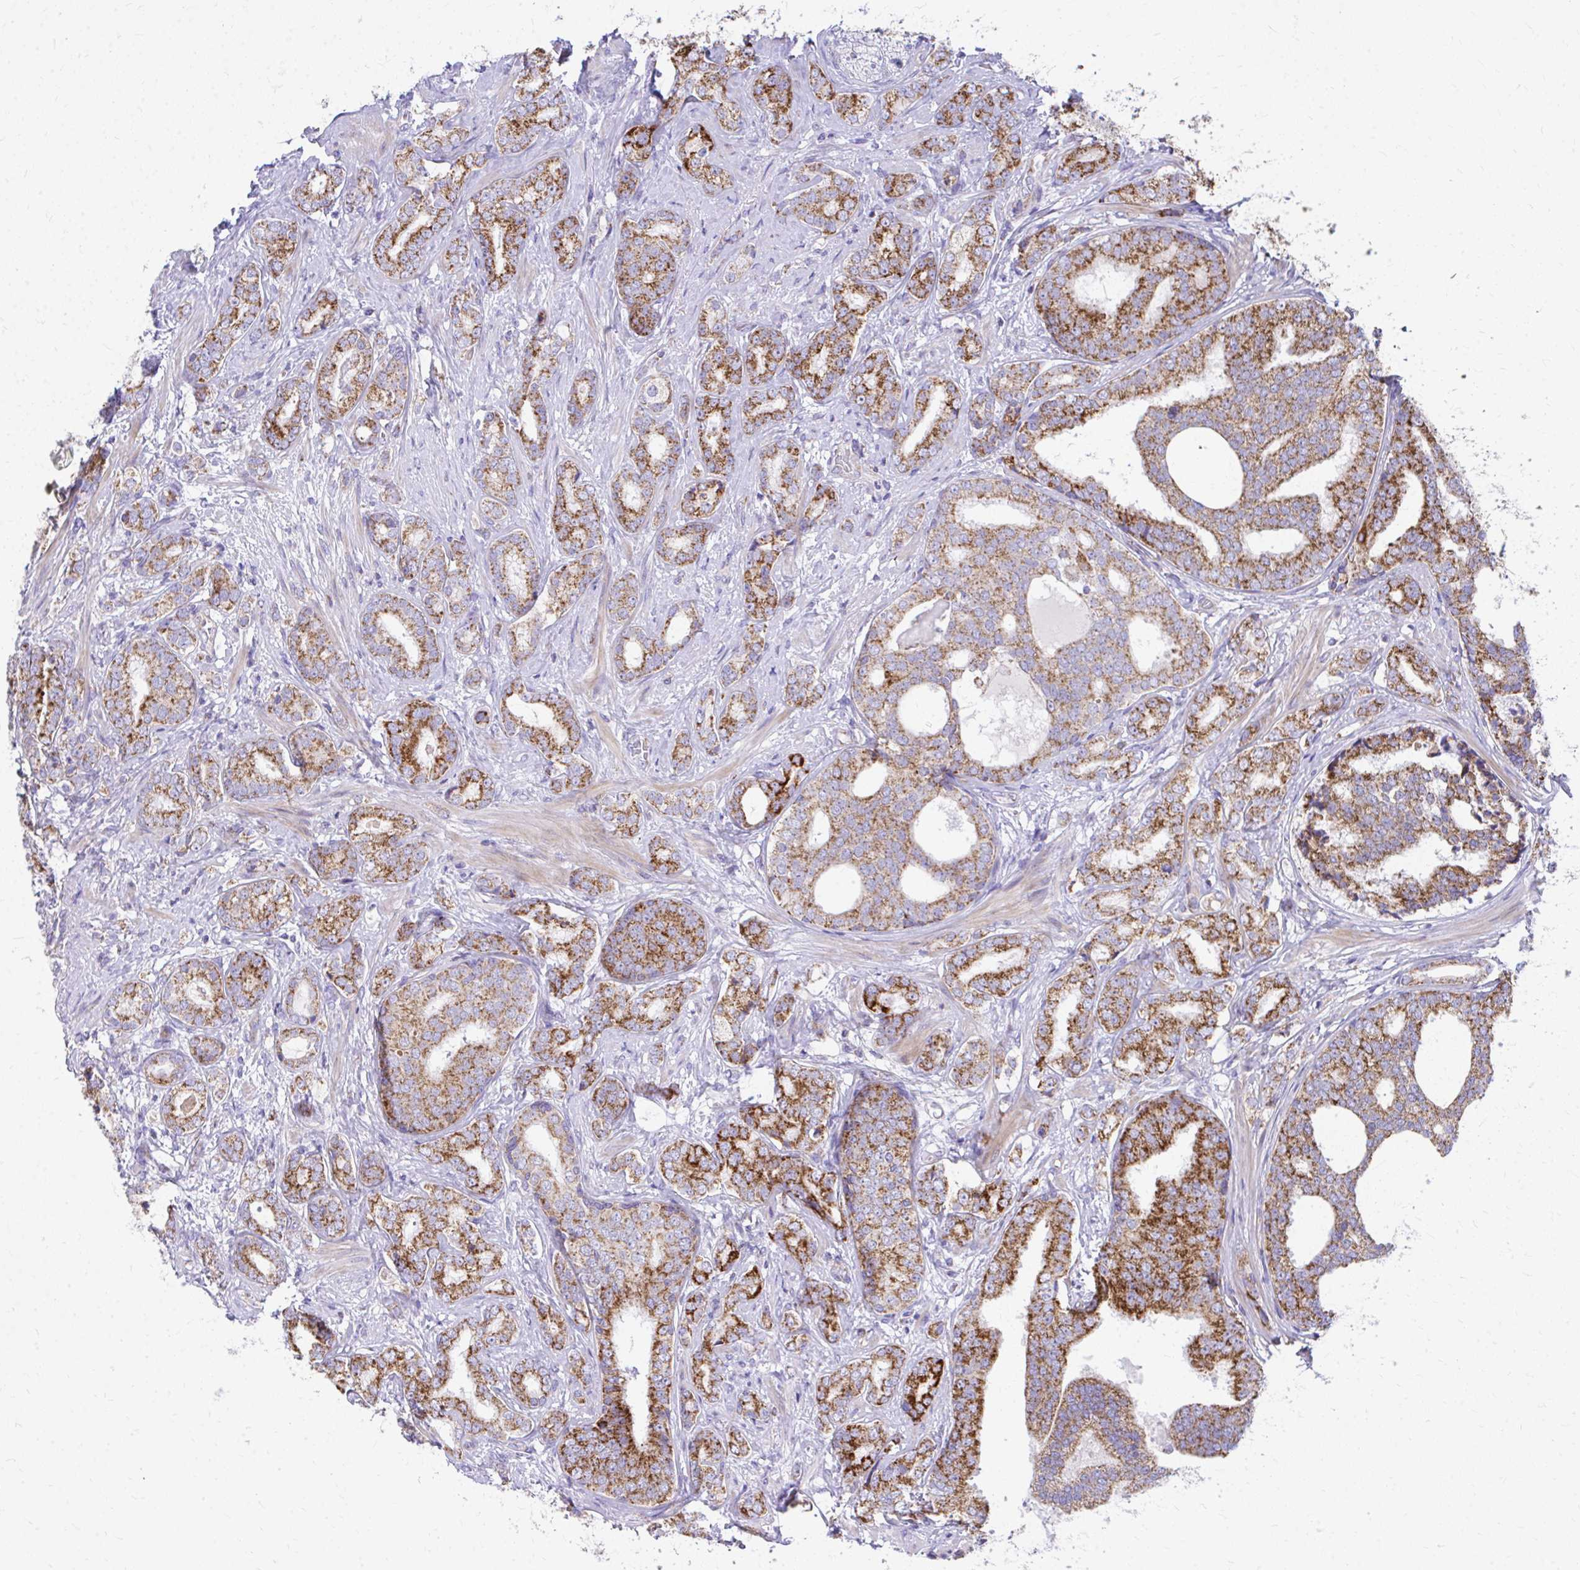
{"staining": {"intensity": "strong", "quantity": ">75%", "location": "cytoplasmic/membranous"}, "tissue": "prostate cancer", "cell_type": "Tumor cells", "image_type": "cancer", "snomed": [{"axis": "morphology", "description": "Adenocarcinoma, High grade"}, {"axis": "topography", "description": "Prostate"}], "caption": "The histopathology image shows a brown stain indicating the presence of a protein in the cytoplasmic/membranous of tumor cells in high-grade adenocarcinoma (prostate).", "gene": "MRPL19", "patient": {"sex": "male", "age": 62}}